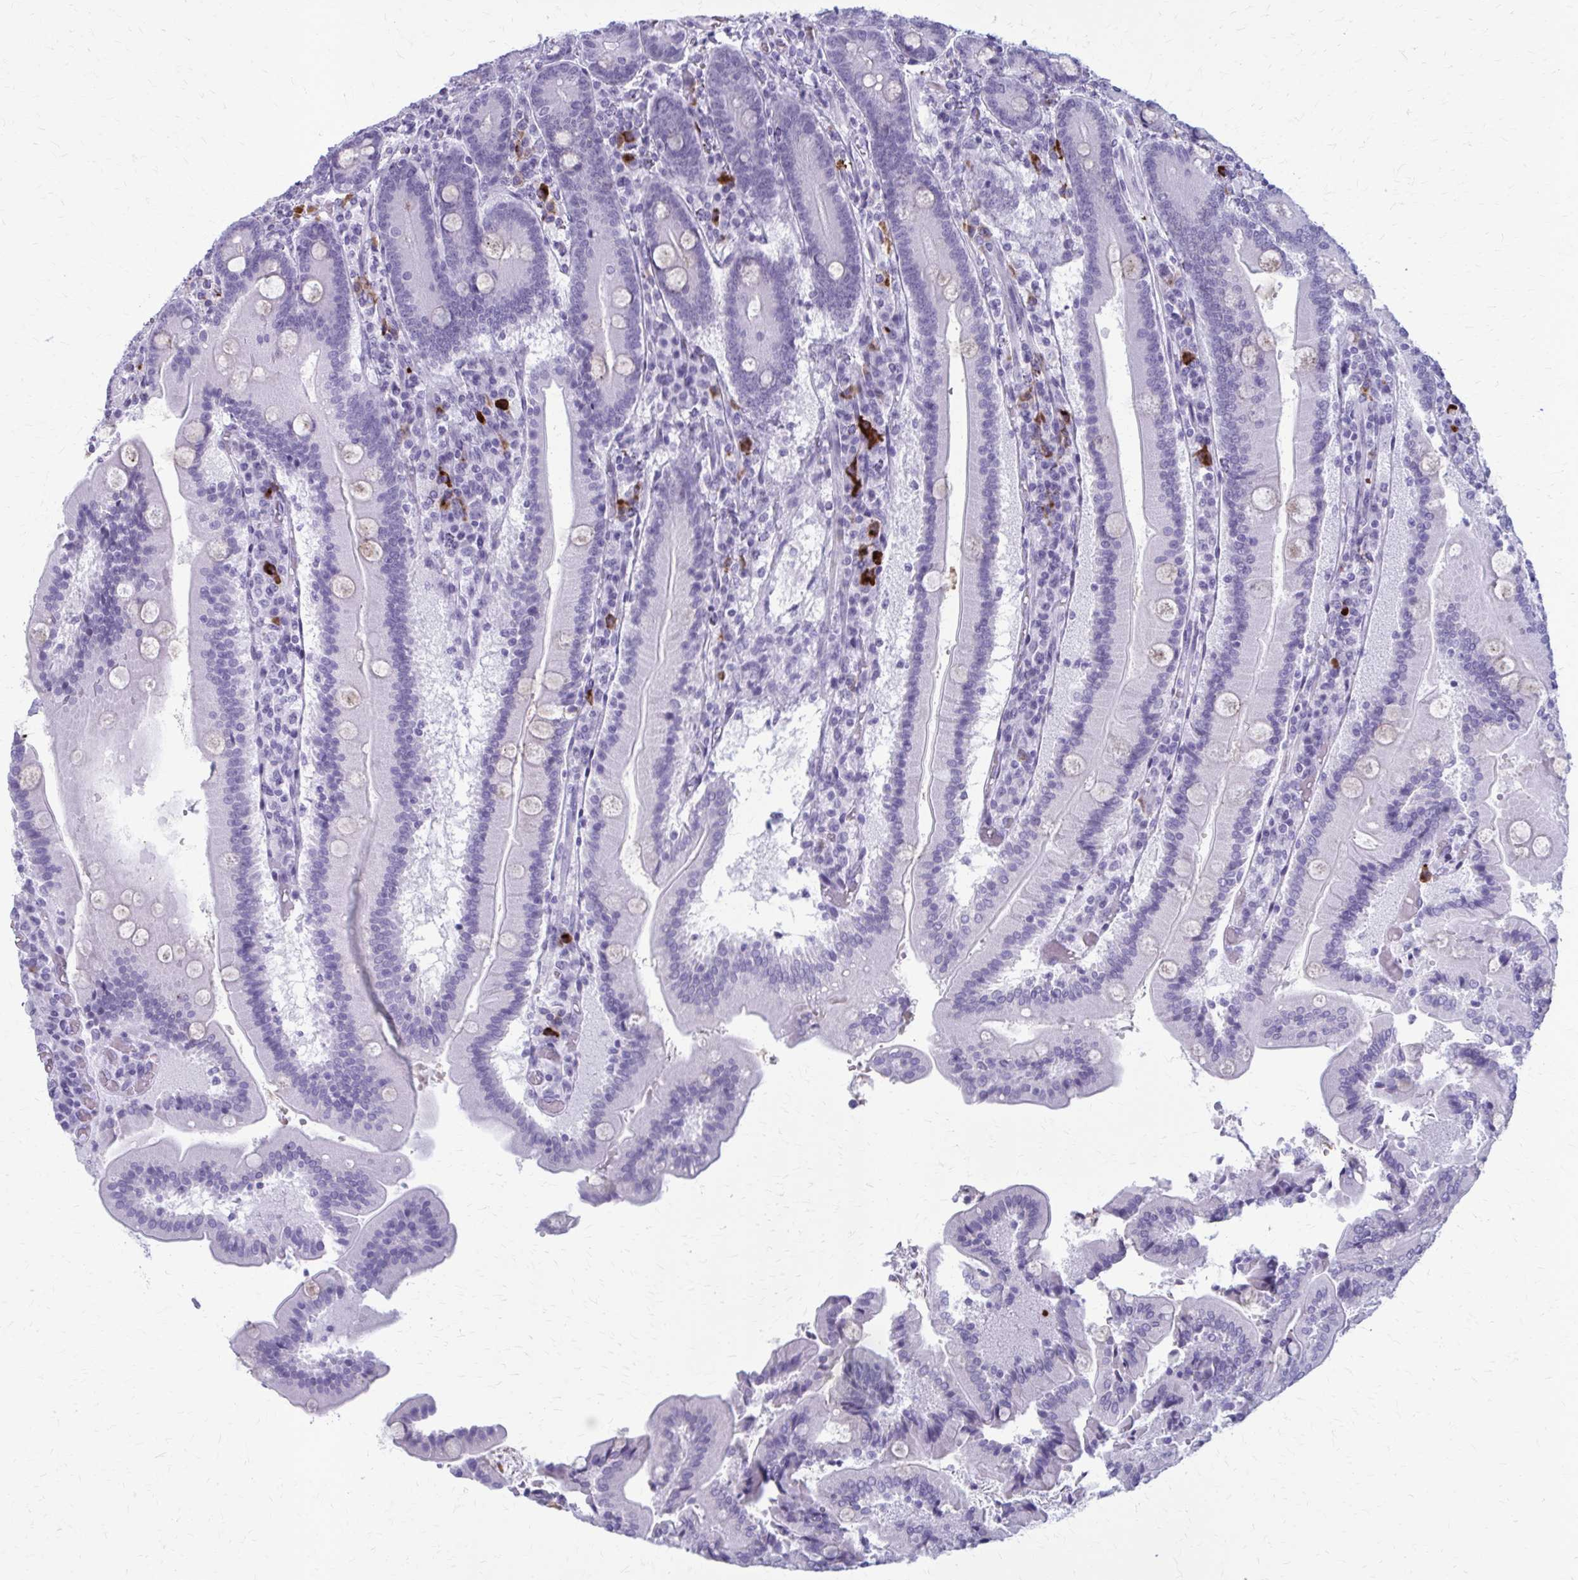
{"staining": {"intensity": "negative", "quantity": "none", "location": "none"}, "tissue": "duodenum", "cell_type": "Glandular cells", "image_type": "normal", "snomed": [{"axis": "morphology", "description": "Normal tissue, NOS"}, {"axis": "topography", "description": "Duodenum"}], "caption": "This is a micrograph of immunohistochemistry (IHC) staining of unremarkable duodenum, which shows no expression in glandular cells. (DAB (3,3'-diaminobenzidine) IHC, high magnification).", "gene": "ZDHHC7", "patient": {"sex": "female", "age": 62}}